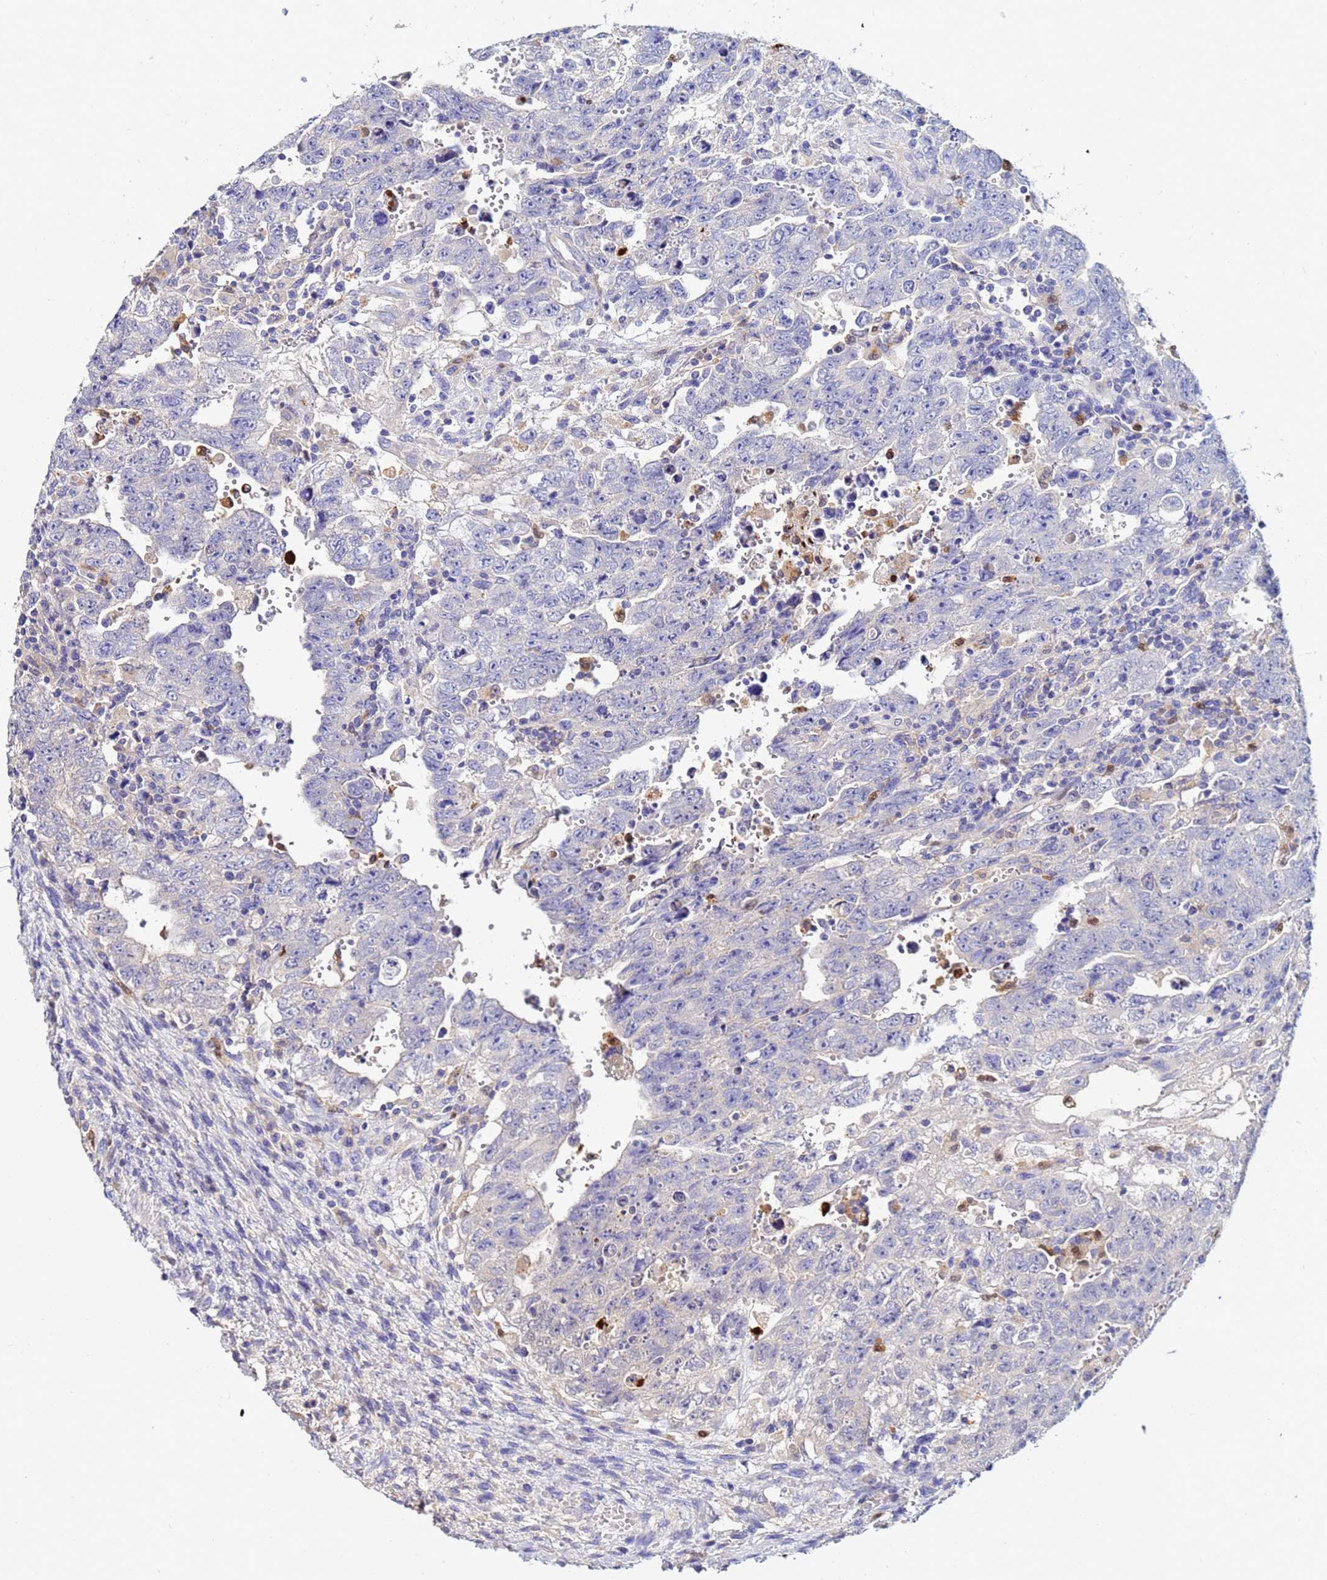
{"staining": {"intensity": "negative", "quantity": "none", "location": "none"}, "tissue": "testis cancer", "cell_type": "Tumor cells", "image_type": "cancer", "snomed": [{"axis": "morphology", "description": "Carcinoma, Embryonal, NOS"}, {"axis": "topography", "description": "Testis"}], "caption": "A high-resolution photomicrograph shows immunohistochemistry (IHC) staining of testis embryonal carcinoma, which shows no significant positivity in tumor cells. (Stains: DAB (3,3'-diaminobenzidine) immunohistochemistry (IHC) with hematoxylin counter stain, Microscopy: brightfield microscopy at high magnification).", "gene": "TUBAL3", "patient": {"sex": "male", "age": 28}}